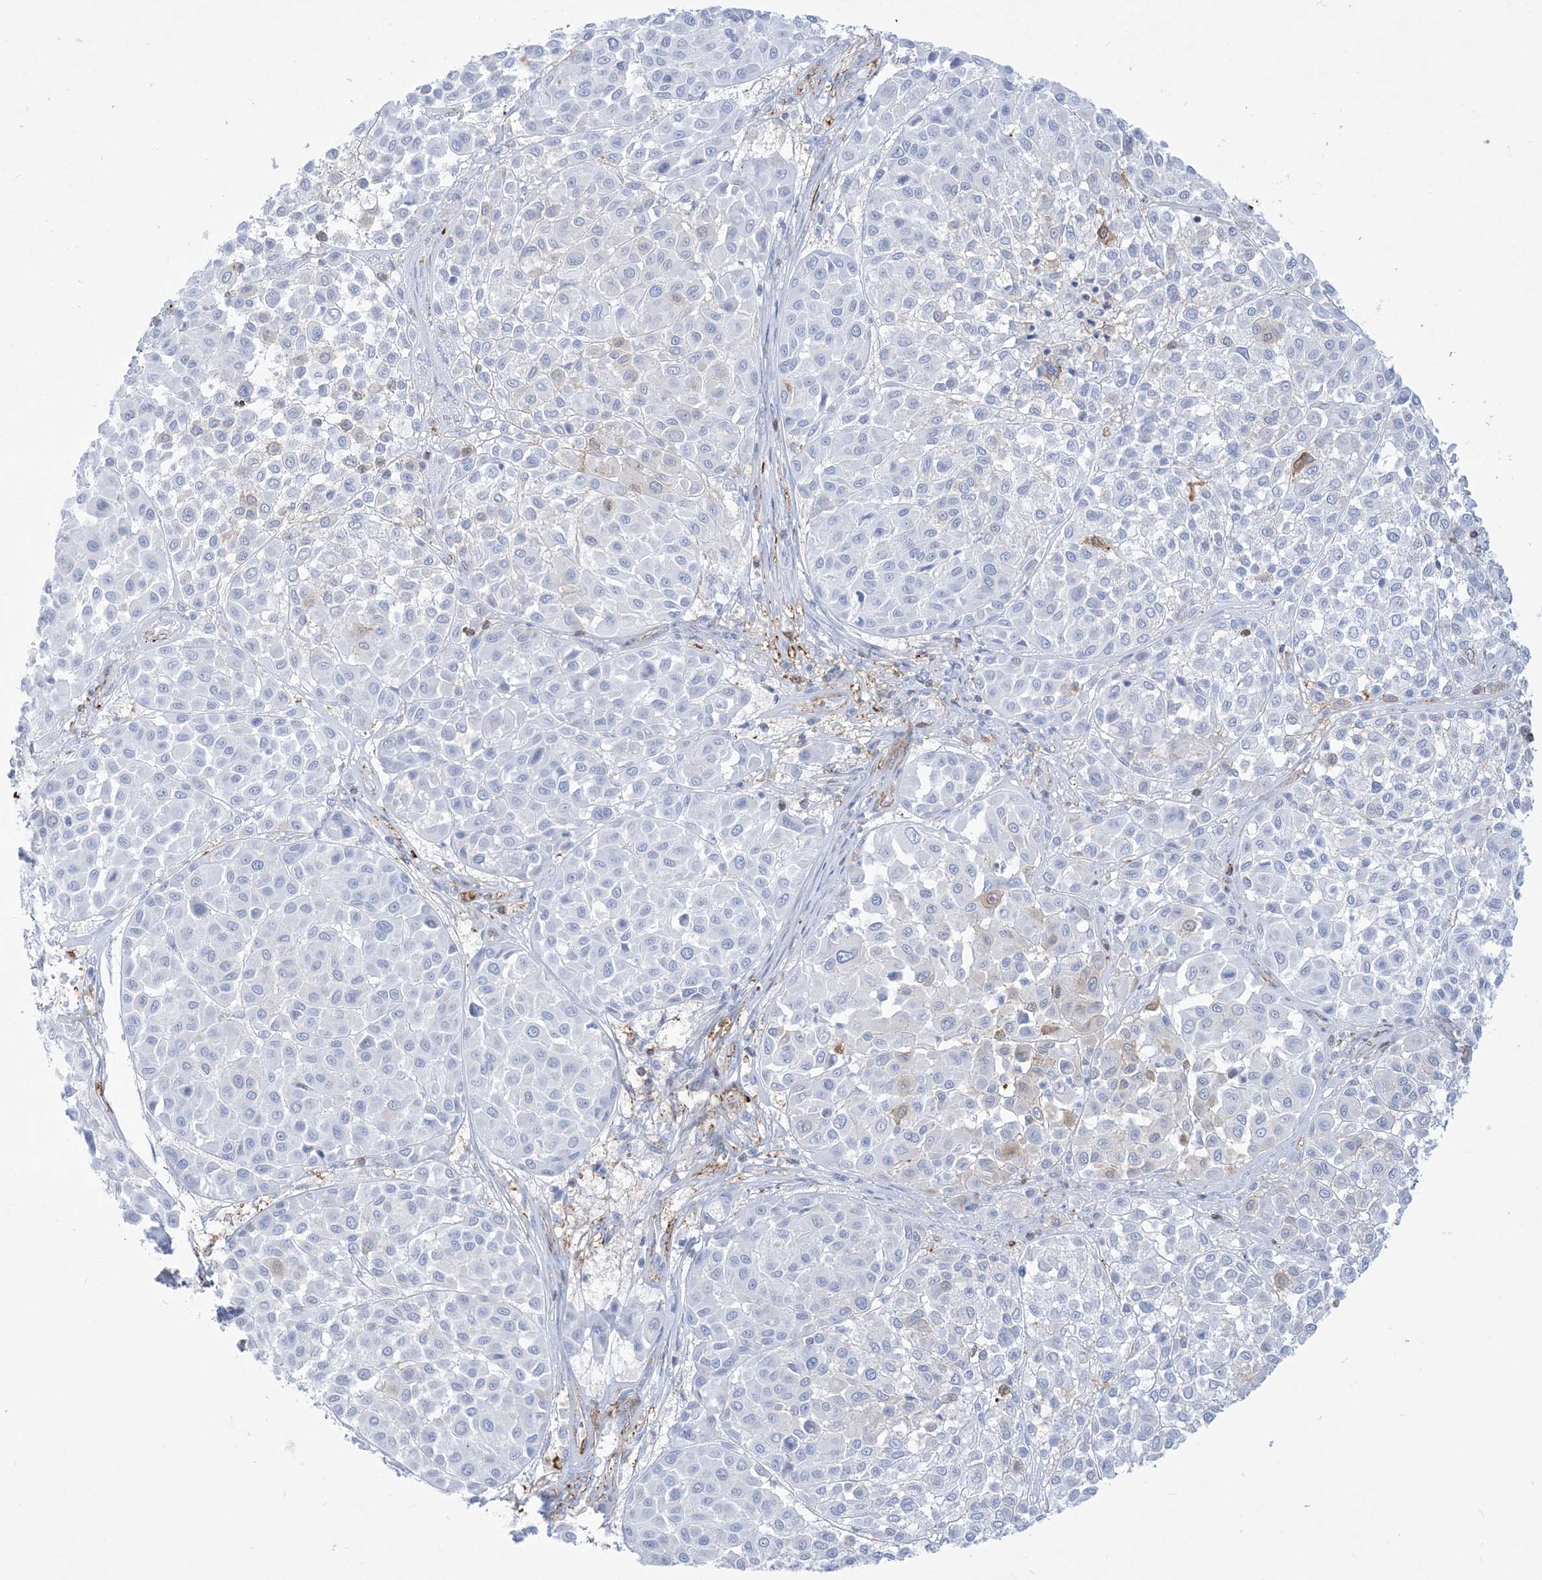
{"staining": {"intensity": "negative", "quantity": "none", "location": "none"}, "tissue": "melanoma", "cell_type": "Tumor cells", "image_type": "cancer", "snomed": [{"axis": "morphology", "description": "Malignant melanoma, Metastatic site"}, {"axis": "topography", "description": "Soft tissue"}], "caption": "DAB (3,3'-diaminobenzidine) immunohistochemical staining of melanoma exhibits no significant staining in tumor cells.", "gene": "B3GNT7", "patient": {"sex": "male", "age": 41}}